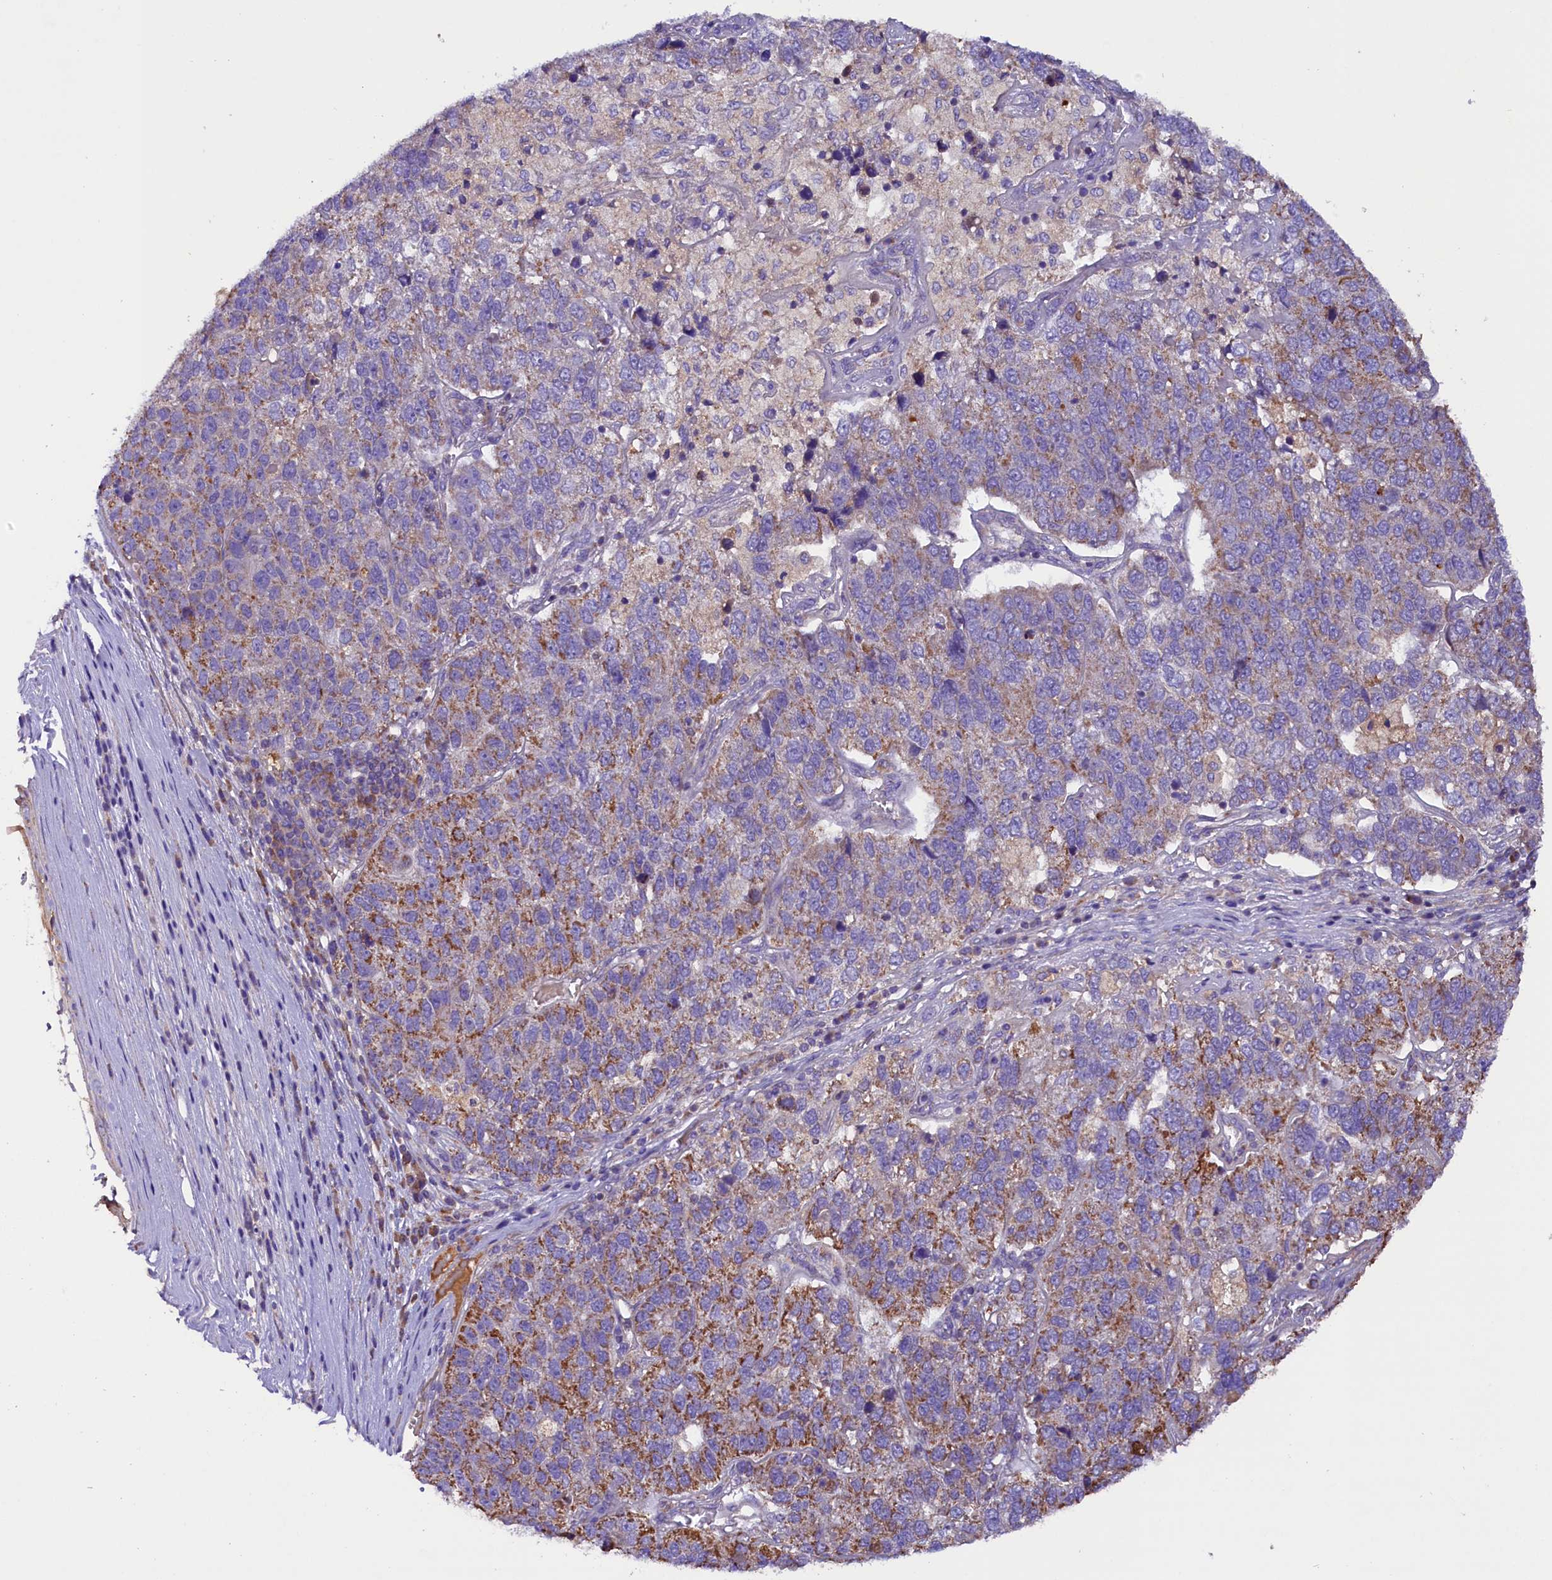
{"staining": {"intensity": "moderate", "quantity": "25%-75%", "location": "cytoplasmic/membranous"}, "tissue": "pancreatic cancer", "cell_type": "Tumor cells", "image_type": "cancer", "snomed": [{"axis": "morphology", "description": "Adenocarcinoma, NOS"}, {"axis": "topography", "description": "Pancreas"}], "caption": "IHC (DAB) staining of pancreatic cancer (adenocarcinoma) demonstrates moderate cytoplasmic/membranous protein staining in about 25%-75% of tumor cells.", "gene": "SIX5", "patient": {"sex": "female", "age": 61}}